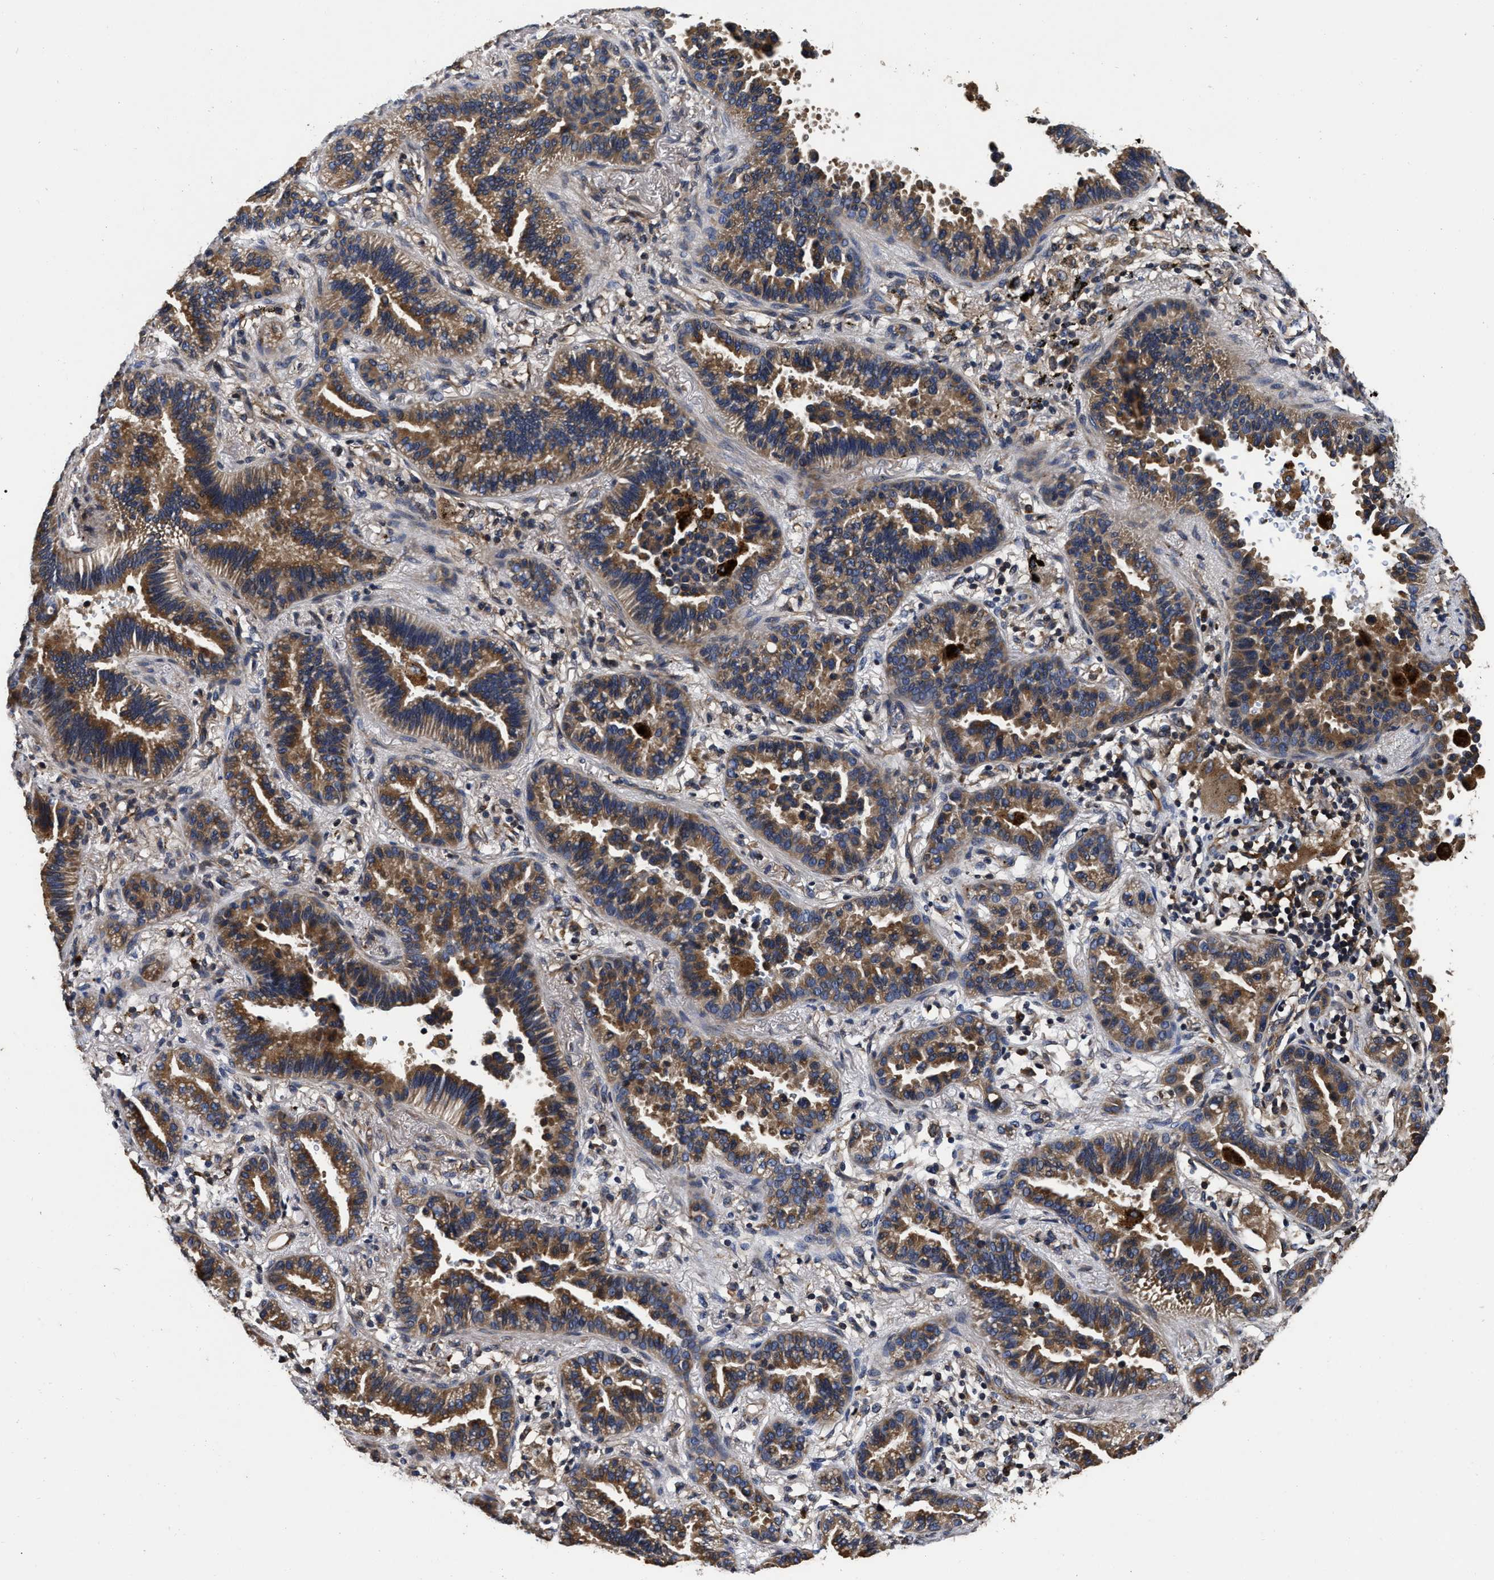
{"staining": {"intensity": "moderate", "quantity": "25%-75%", "location": "cytoplasmic/membranous"}, "tissue": "lung cancer", "cell_type": "Tumor cells", "image_type": "cancer", "snomed": [{"axis": "morphology", "description": "Normal tissue, NOS"}, {"axis": "morphology", "description": "Adenocarcinoma, NOS"}, {"axis": "topography", "description": "Lung"}], "caption": "Approximately 25%-75% of tumor cells in lung cancer (adenocarcinoma) demonstrate moderate cytoplasmic/membranous protein staining as visualized by brown immunohistochemical staining.", "gene": "ABCG8", "patient": {"sex": "male", "age": 59}}